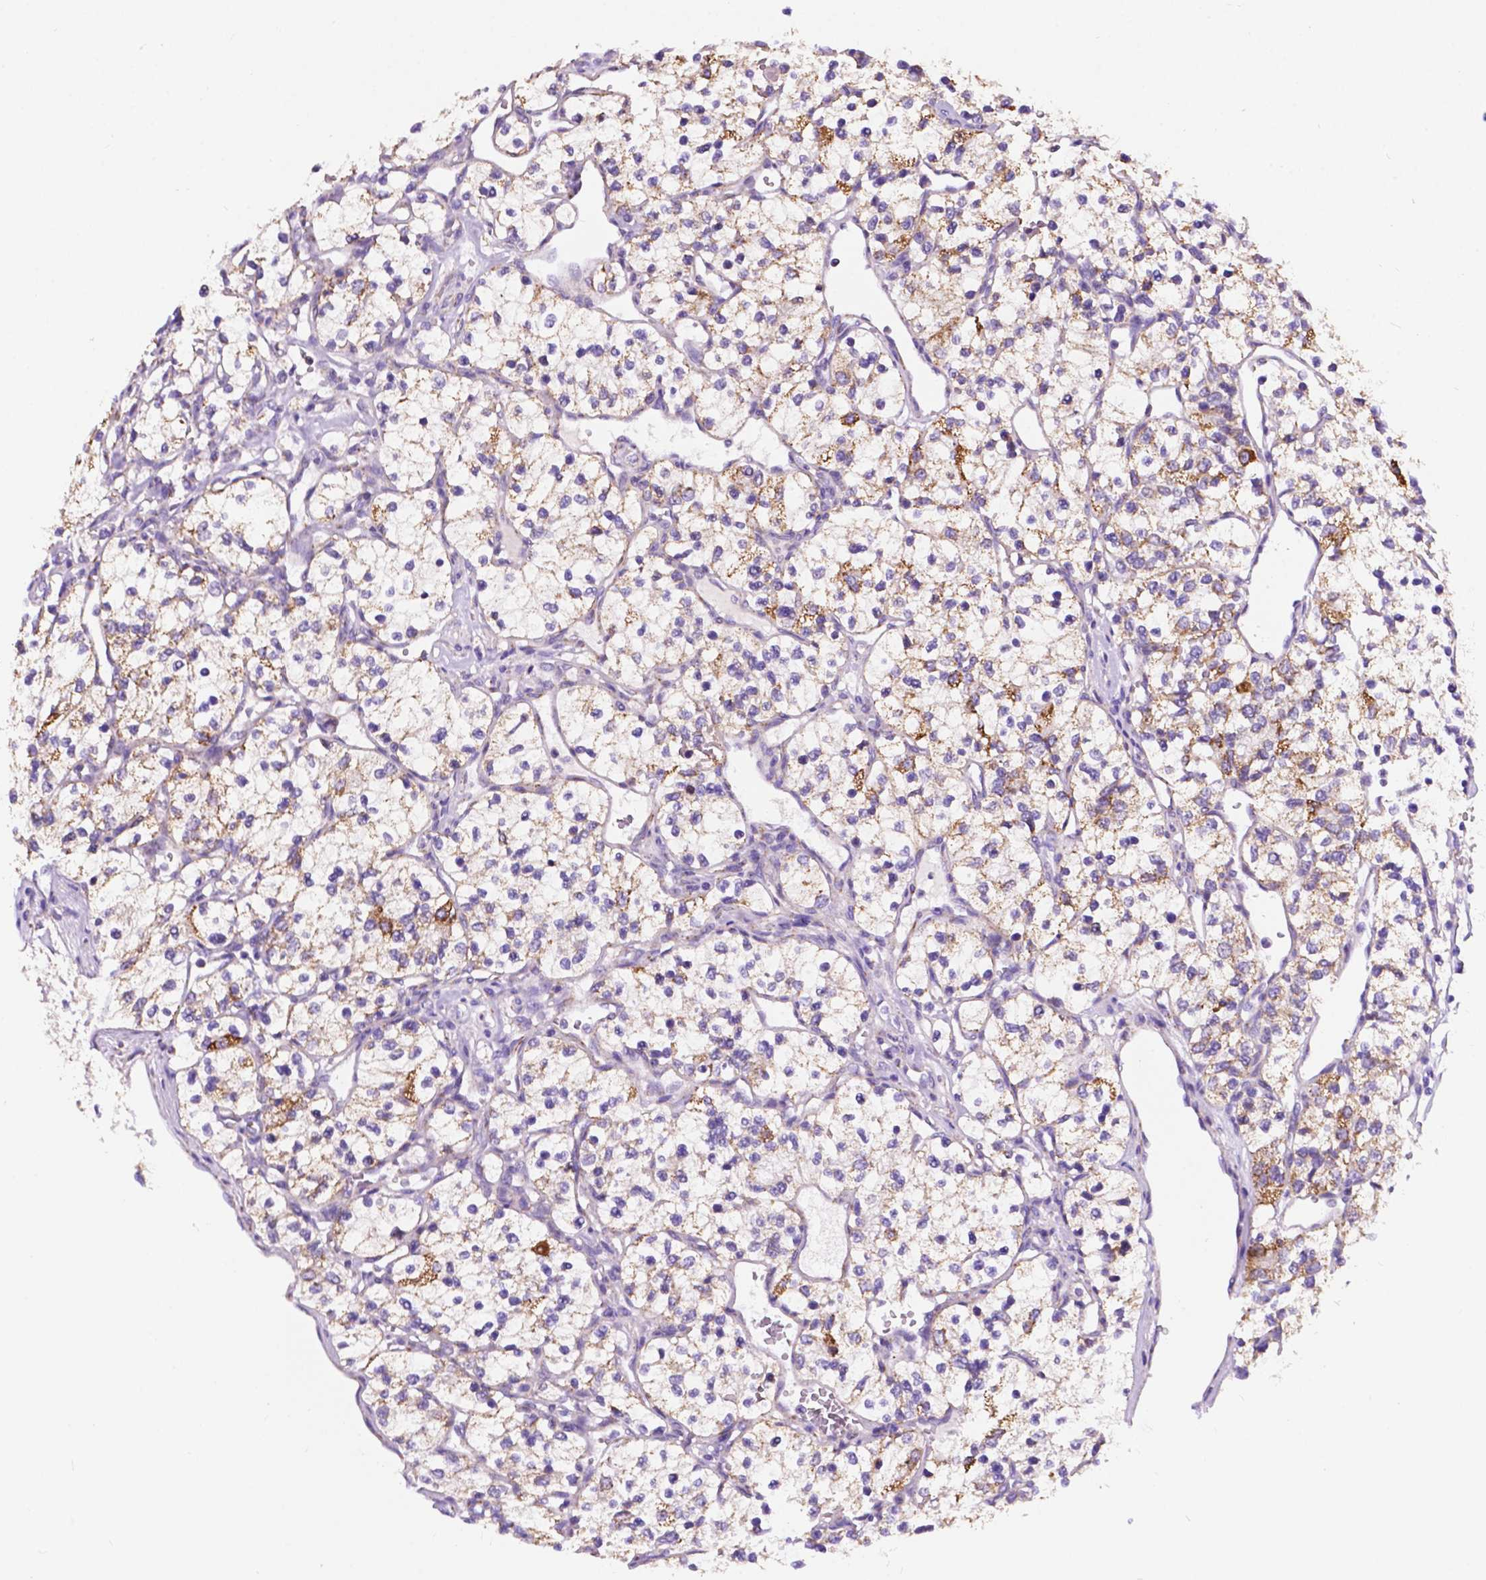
{"staining": {"intensity": "moderate", "quantity": "<25%", "location": "cytoplasmic/membranous"}, "tissue": "renal cancer", "cell_type": "Tumor cells", "image_type": "cancer", "snomed": [{"axis": "morphology", "description": "Adenocarcinoma, NOS"}, {"axis": "topography", "description": "Kidney"}], "caption": "Protein analysis of adenocarcinoma (renal) tissue reveals moderate cytoplasmic/membranous staining in approximately <25% of tumor cells.", "gene": "TRPV5", "patient": {"sex": "female", "age": 69}}